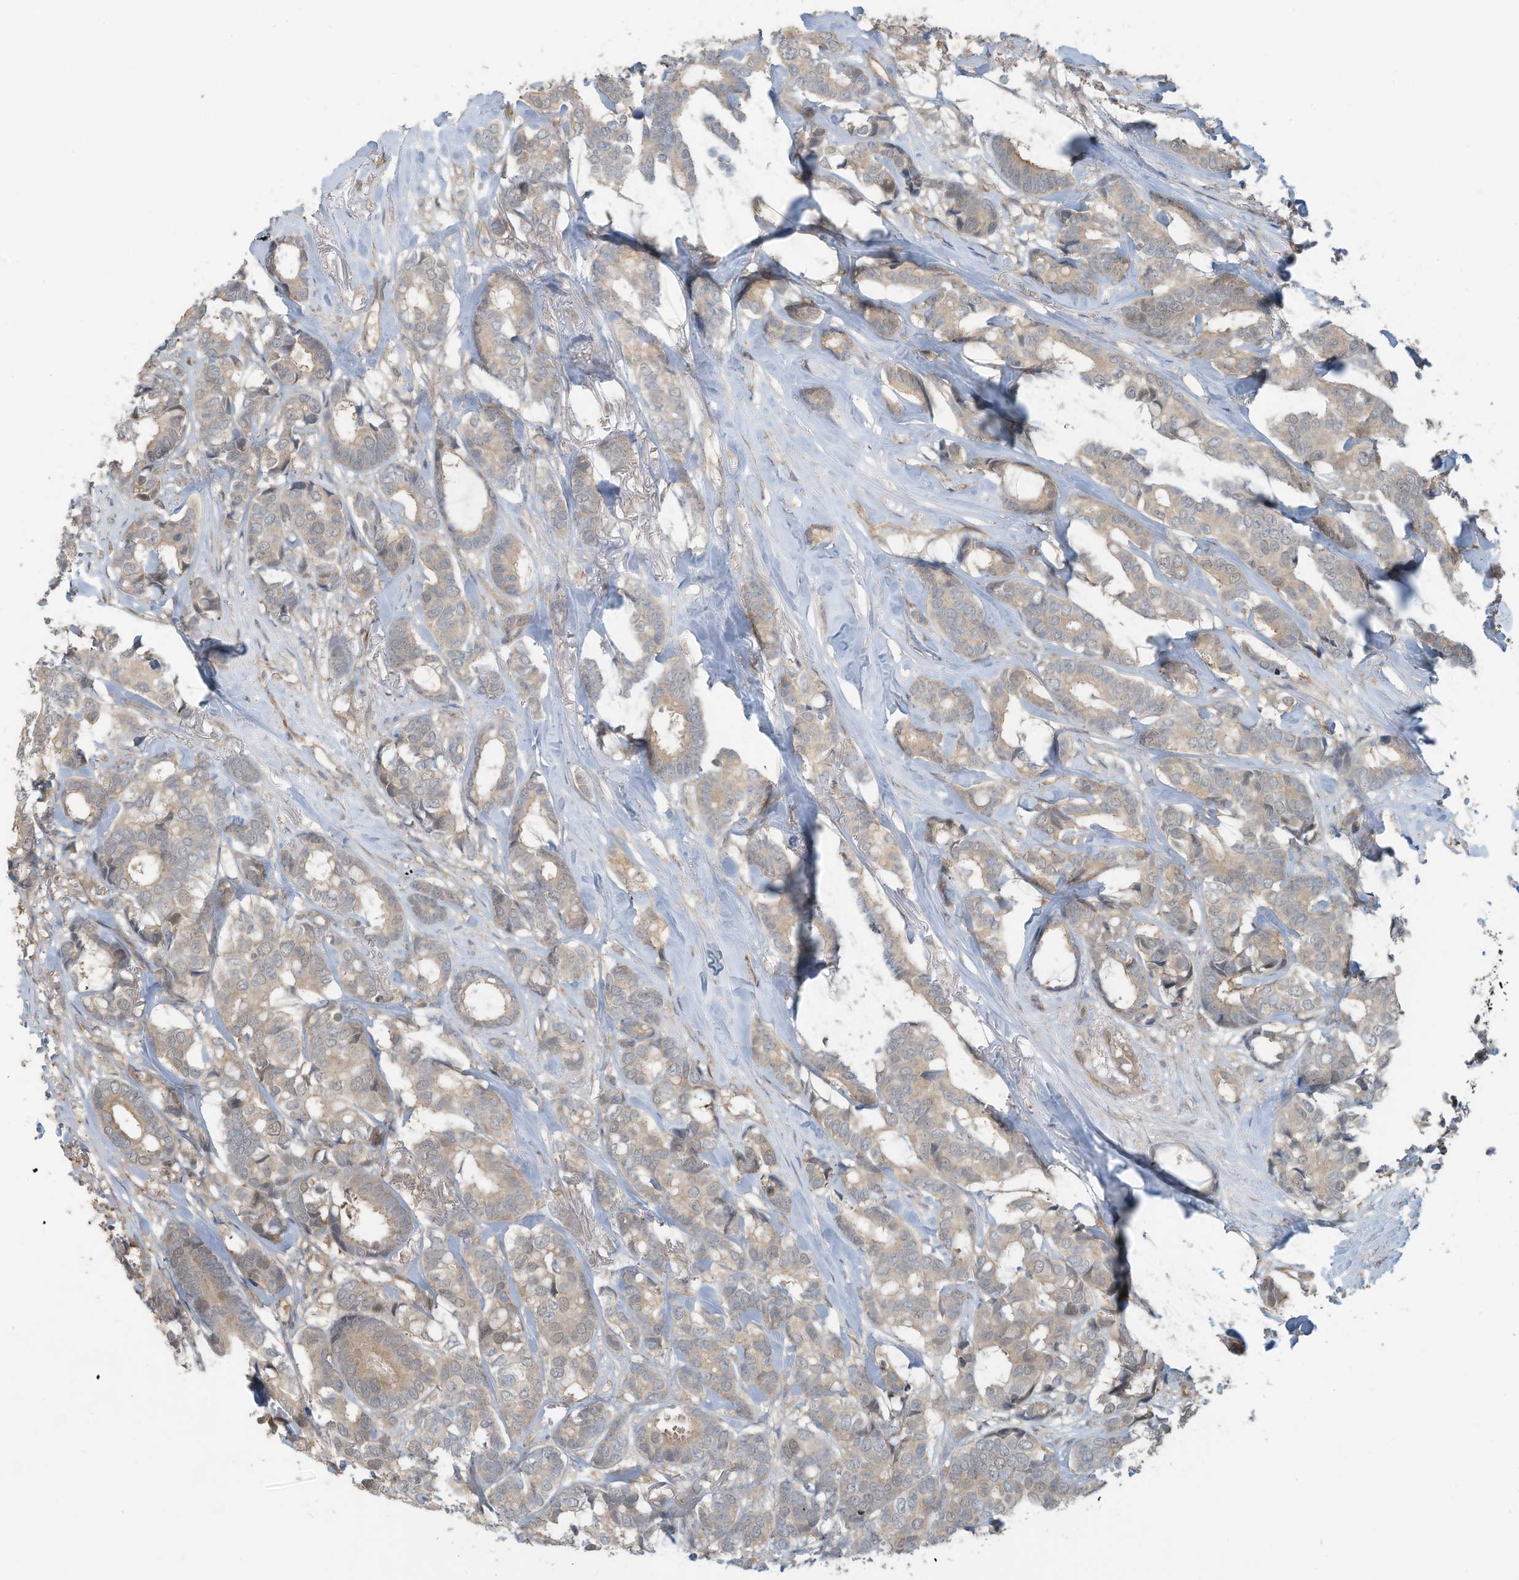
{"staining": {"intensity": "weak", "quantity": ">75%", "location": "cytoplasmic/membranous"}, "tissue": "breast cancer", "cell_type": "Tumor cells", "image_type": "cancer", "snomed": [{"axis": "morphology", "description": "Duct carcinoma"}, {"axis": "topography", "description": "Breast"}], "caption": "Protein expression analysis of human breast invasive ductal carcinoma reveals weak cytoplasmic/membranous positivity in approximately >75% of tumor cells. (IHC, brightfield microscopy, high magnification).", "gene": "ERI2", "patient": {"sex": "female", "age": 87}}